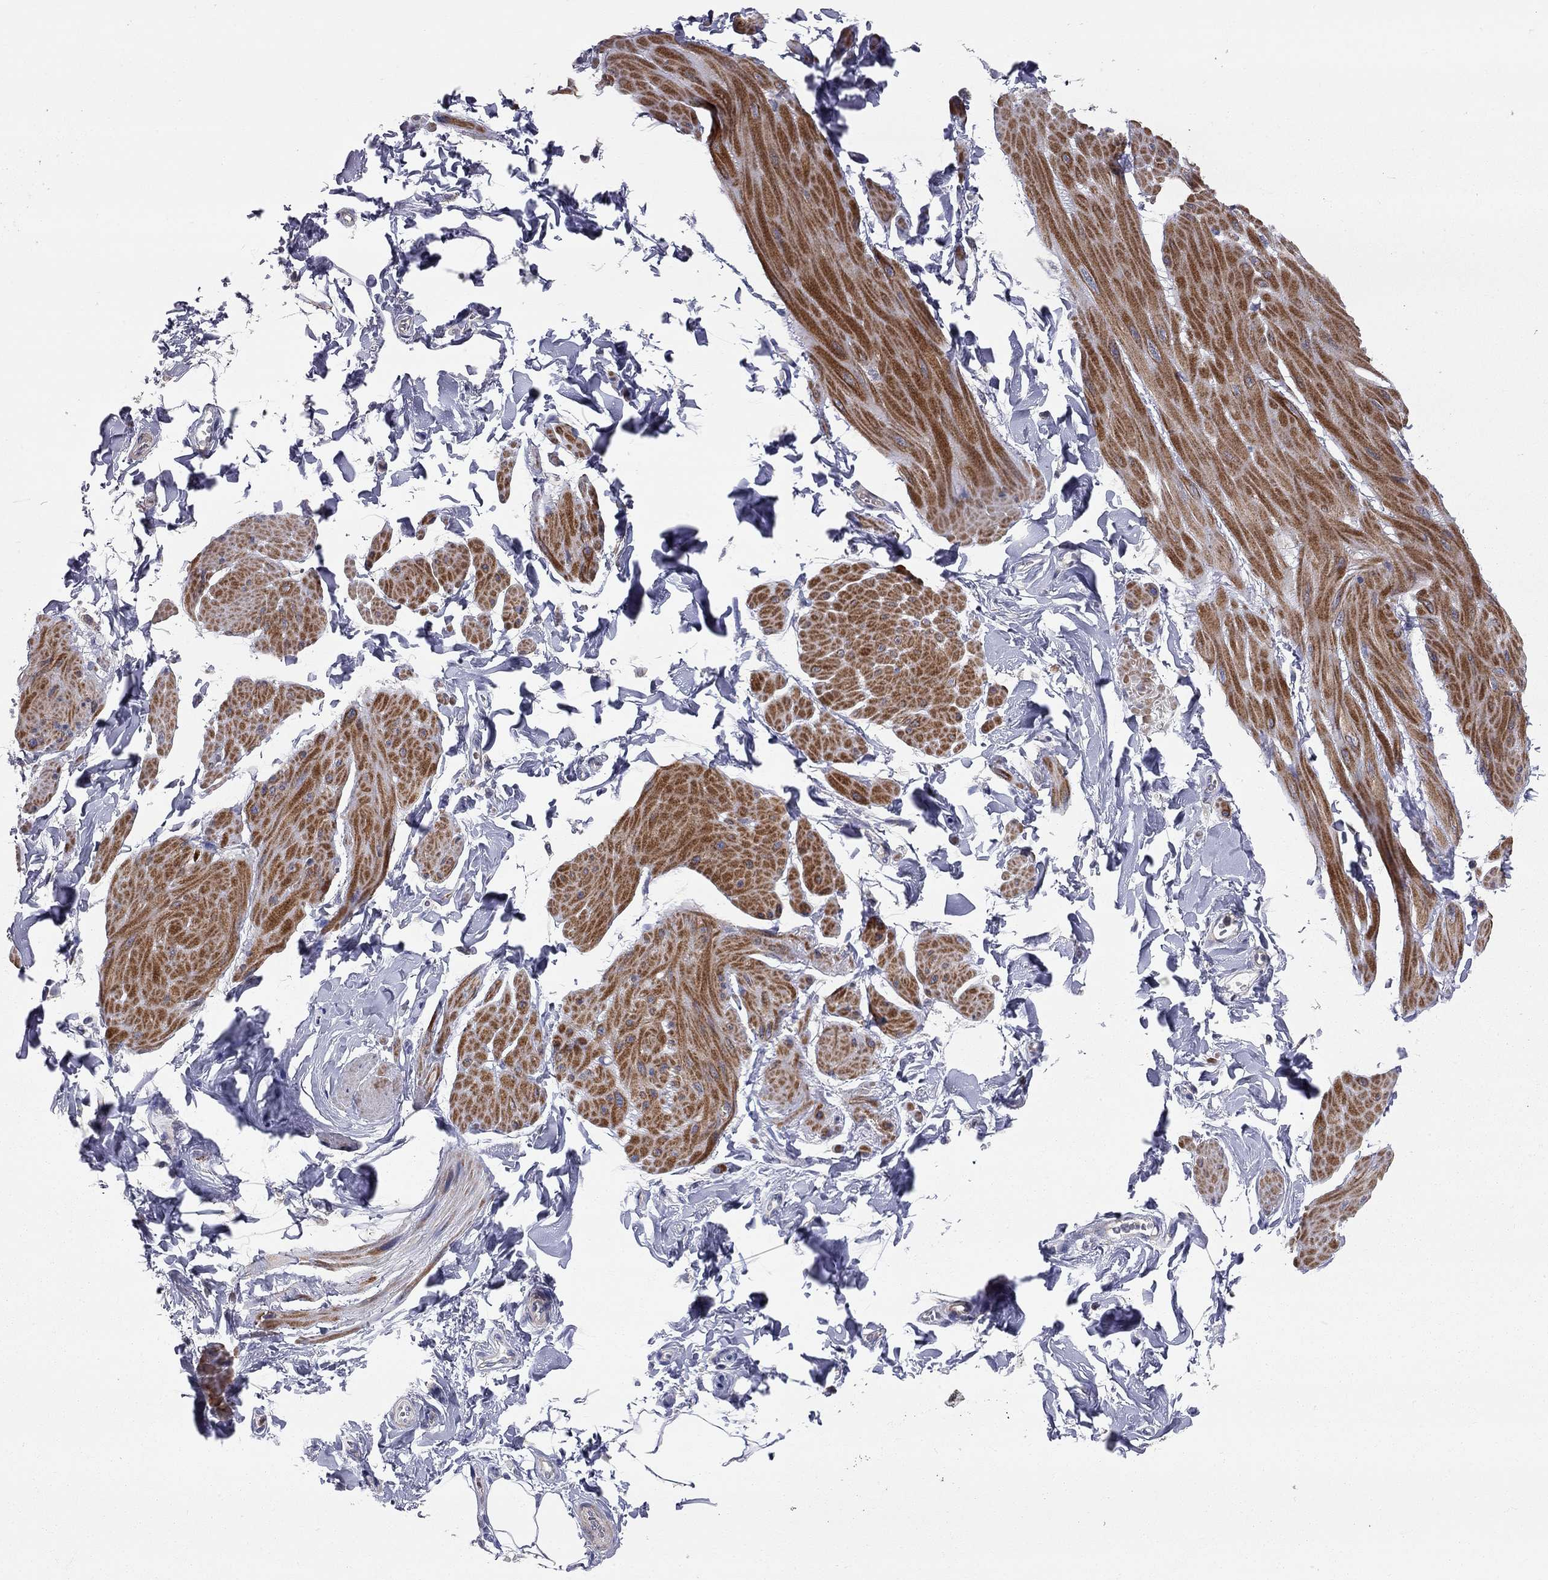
{"staining": {"intensity": "strong", "quantity": "25%-75%", "location": "cytoplasmic/membranous"}, "tissue": "smooth muscle", "cell_type": "Smooth muscle cells", "image_type": "normal", "snomed": [{"axis": "morphology", "description": "Normal tissue, NOS"}, {"axis": "topography", "description": "Adipose tissue"}, {"axis": "topography", "description": "Smooth muscle"}, {"axis": "topography", "description": "Peripheral nerve tissue"}], "caption": "IHC (DAB (3,3'-diaminobenzidine)) staining of normal smooth muscle demonstrates strong cytoplasmic/membranous protein staining in about 25%-75% of smooth muscle cells.", "gene": "KANSL1L", "patient": {"sex": "male", "age": 83}}